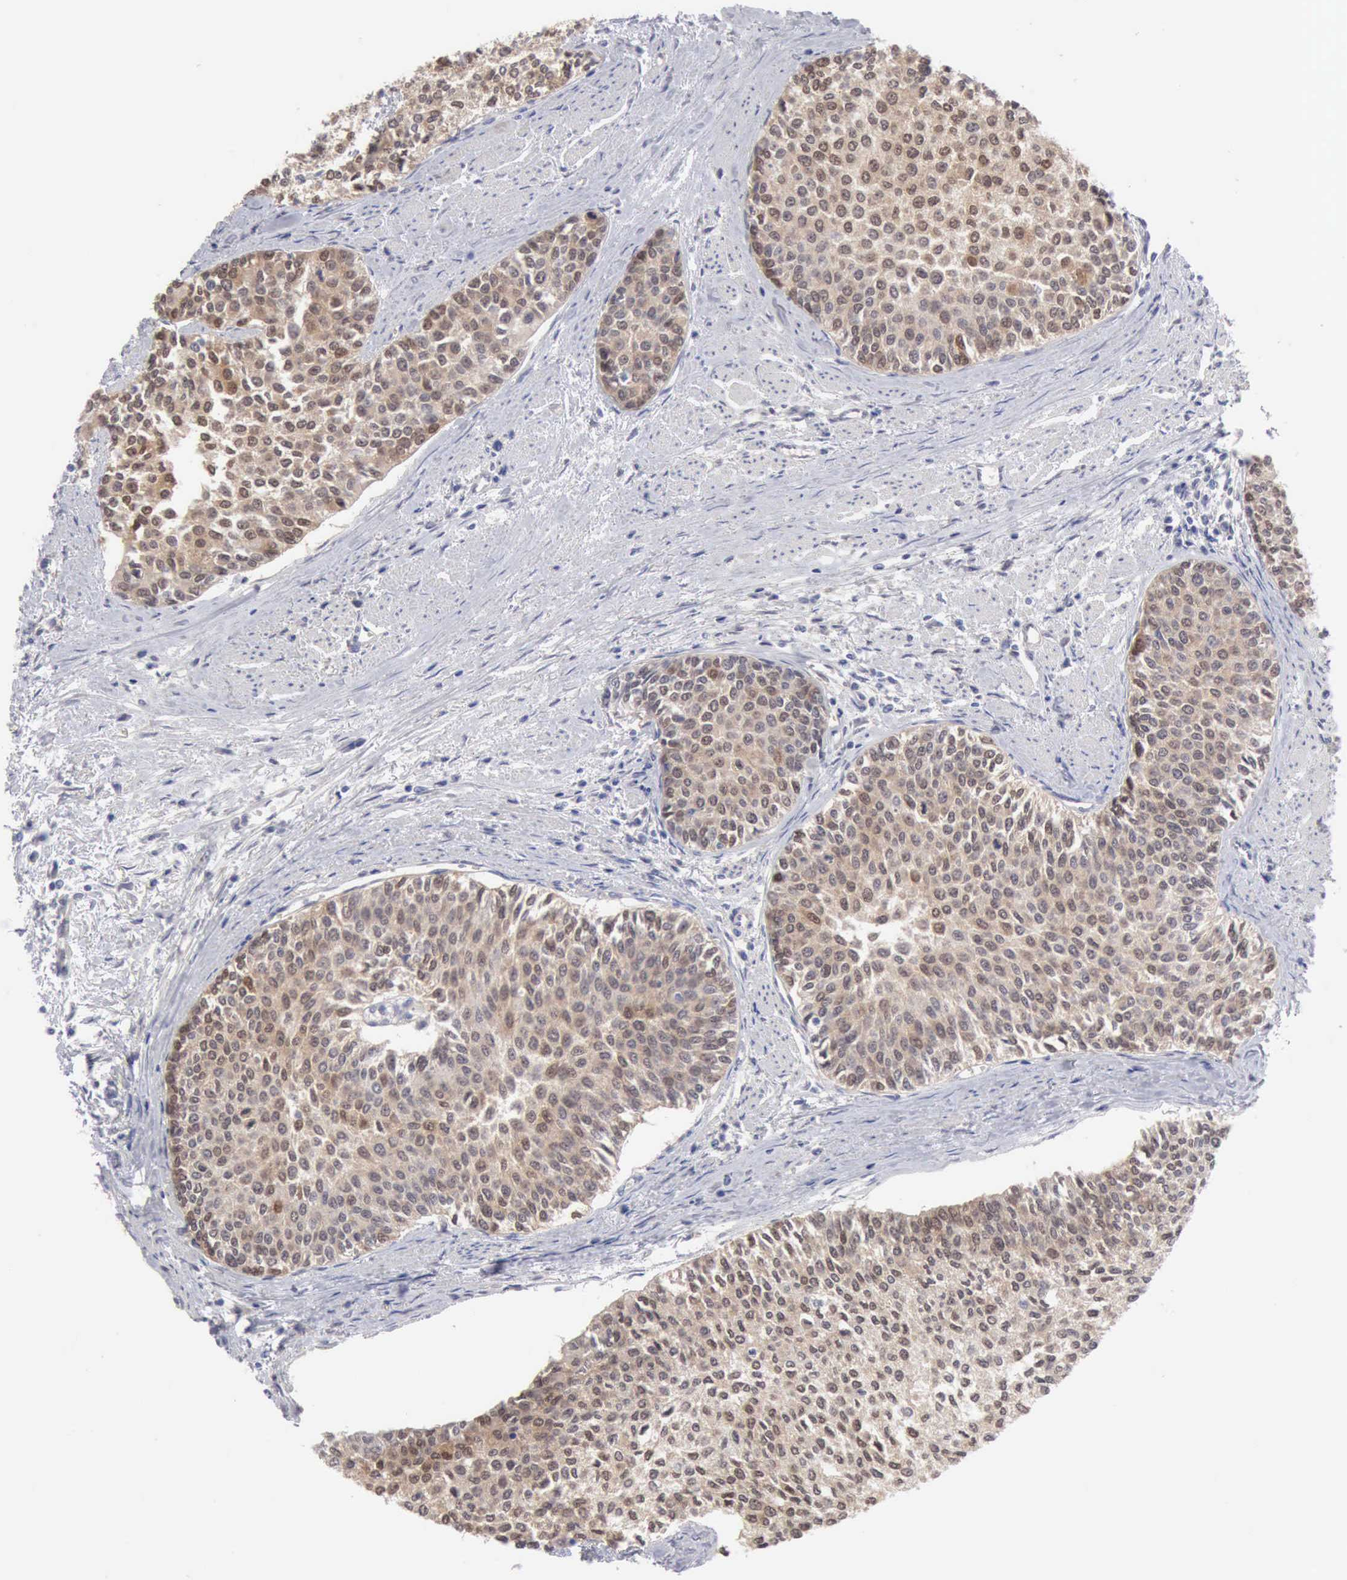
{"staining": {"intensity": "moderate", "quantity": ">75%", "location": "cytoplasmic/membranous,nuclear"}, "tissue": "urothelial cancer", "cell_type": "Tumor cells", "image_type": "cancer", "snomed": [{"axis": "morphology", "description": "Urothelial carcinoma, Low grade"}, {"axis": "topography", "description": "Urinary bladder"}], "caption": "Protein staining exhibits moderate cytoplasmic/membranous and nuclear positivity in about >75% of tumor cells in low-grade urothelial carcinoma. (brown staining indicates protein expression, while blue staining denotes nuclei).", "gene": "PTGR2", "patient": {"sex": "female", "age": 73}}